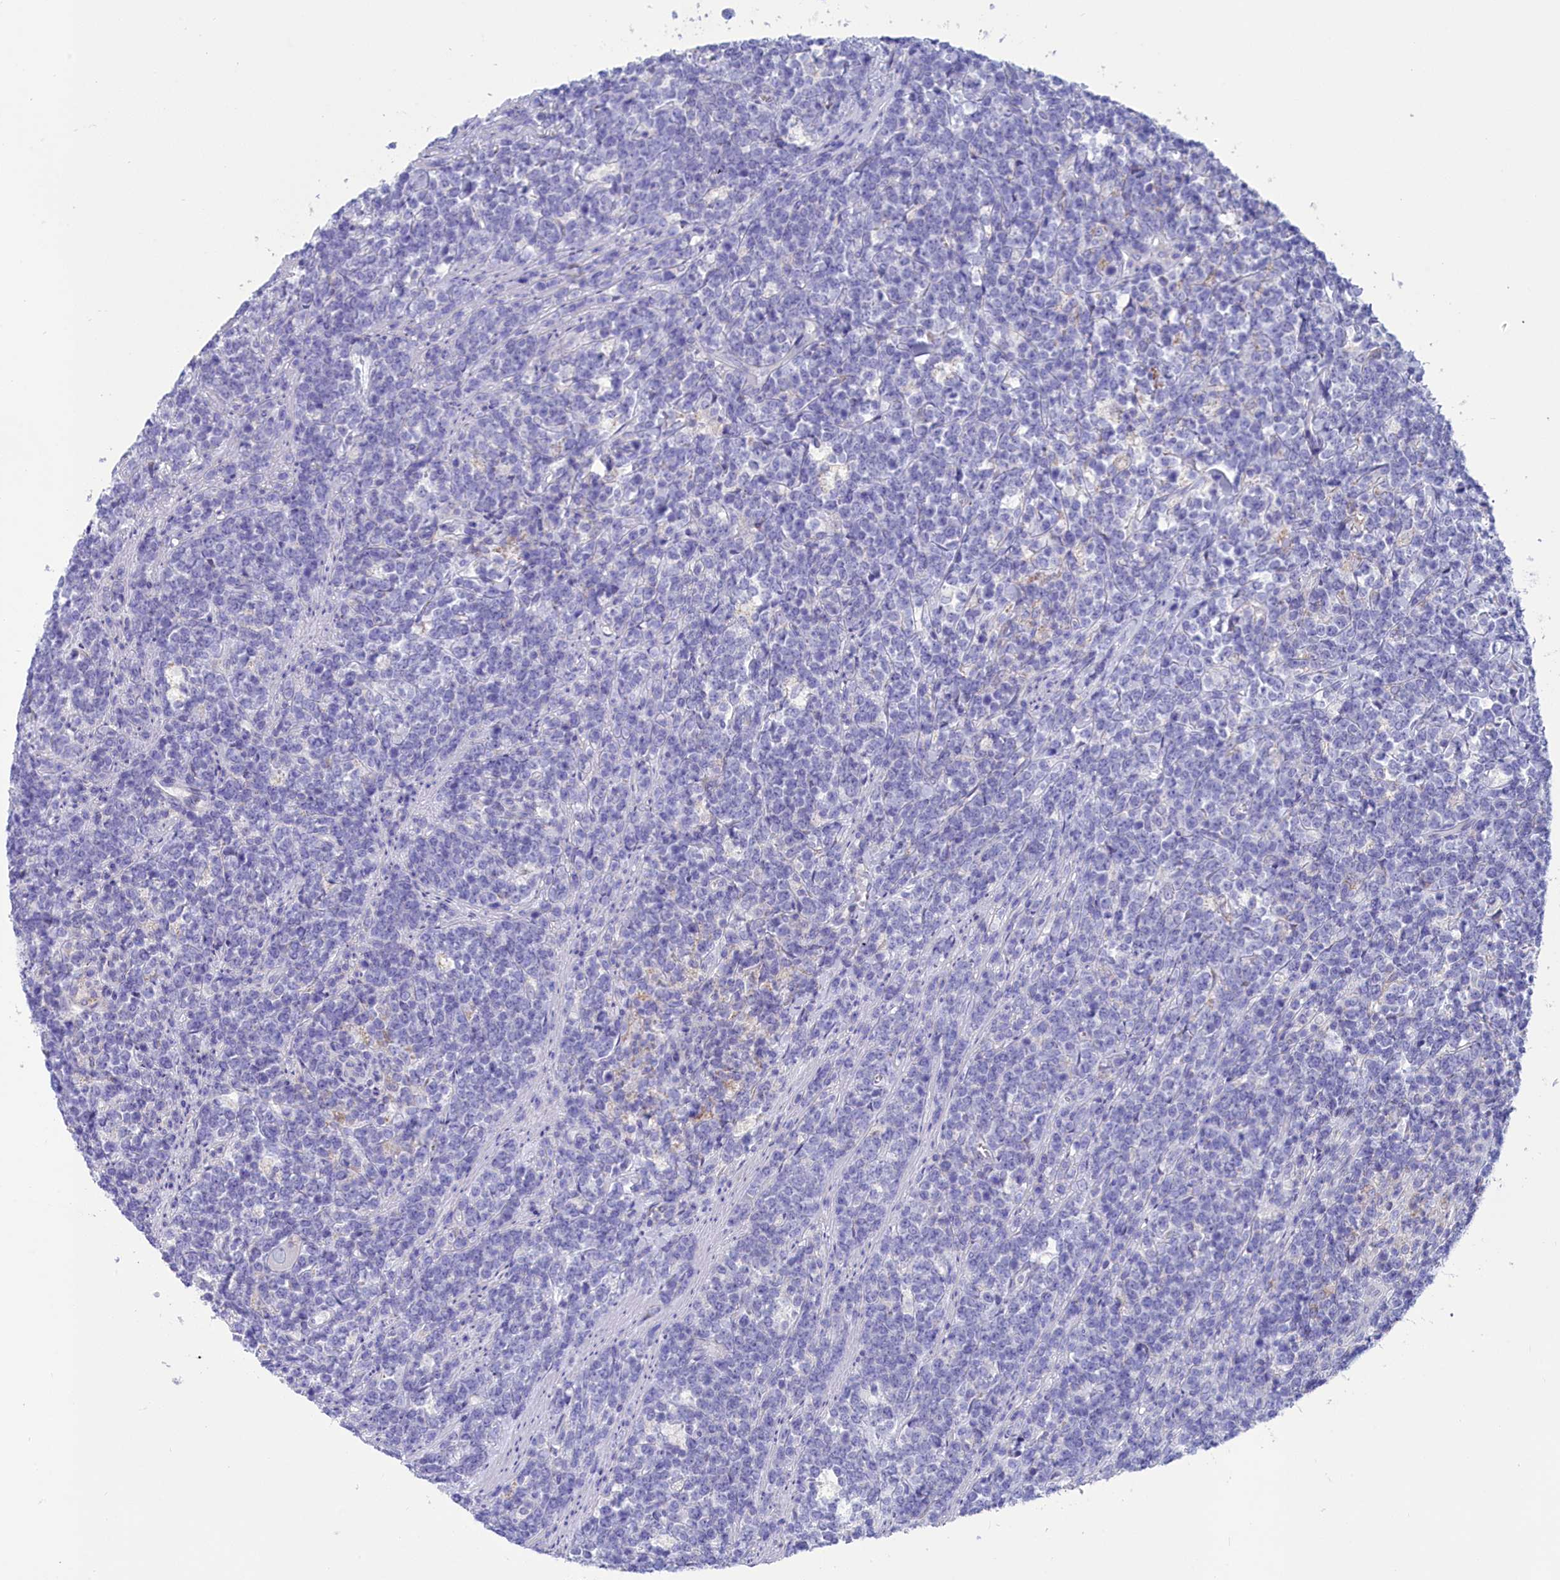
{"staining": {"intensity": "negative", "quantity": "none", "location": "none"}, "tissue": "lymphoma", "cell_type": "Tumor cells", "image_type": "cancer", "snomed": [{"axis": "morphology", "description": "Malignant lymphoma, non-Hodgkin's type, High grade"}, {"axis": "topography", "description": "Small intestine"}], "caption": "IHC of lymphoma demonstrates no positivity in tumor cells.", "gene": "PRDM12", "patient": {"sex": "male", "age": 8}}